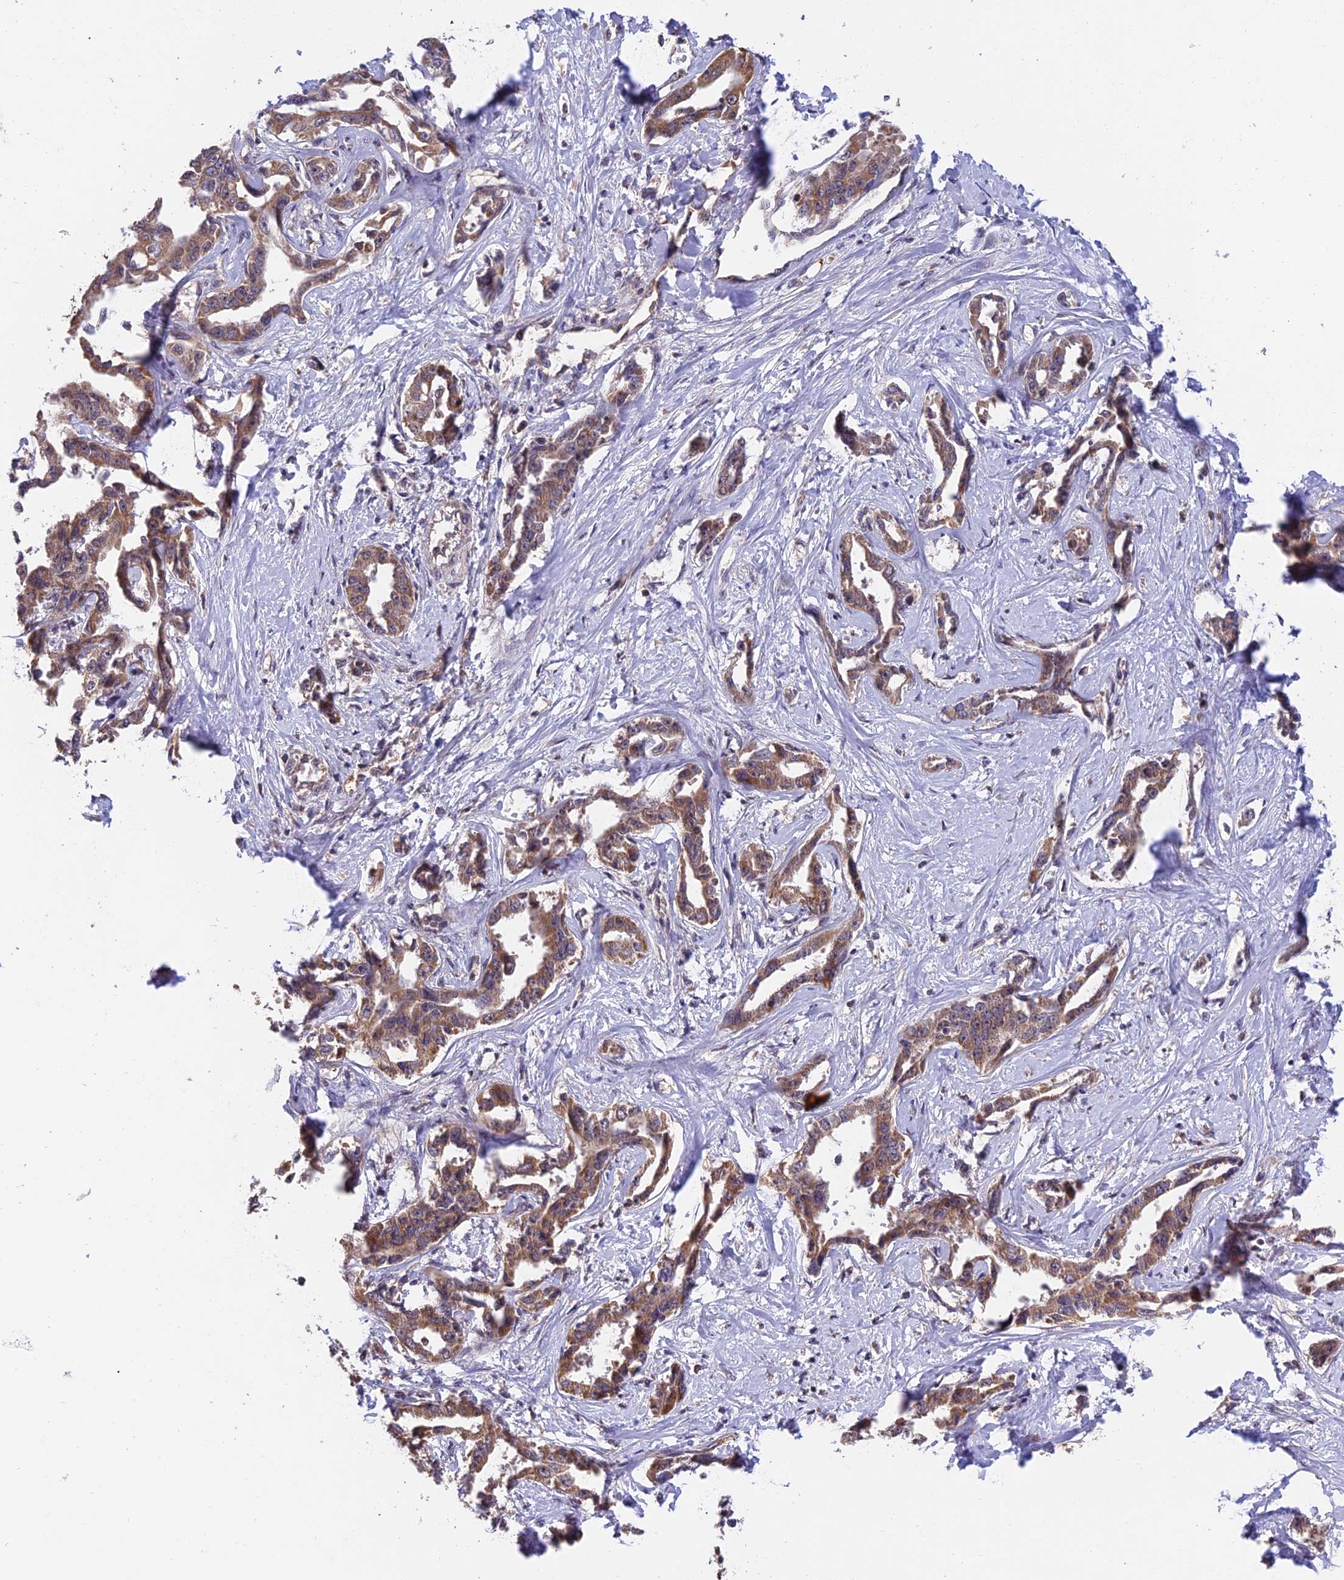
{"staining": {"intensity": "moderate", "quantity": ">75%", "location": "cytoplasmic/membranous"}, "tissue": "liver cancer", "cell_type": "Tumor cells", "image_type": "cancer", "snomed": [{"axis": "morphology", "description": "Cholangiocarcinoma"}, {"axis": "topography", "description": "Liver"}], "caption": "DAB (3,3'-diaminobenzidine) immunohistochemical staining of human cholangiocarcinoma (liver) displays moderate cytoplasmic/membranous protein positivity in about >75% of tumor cells.", "gene": "MNS1", "patient": {"sex": "male", "age": 59}}